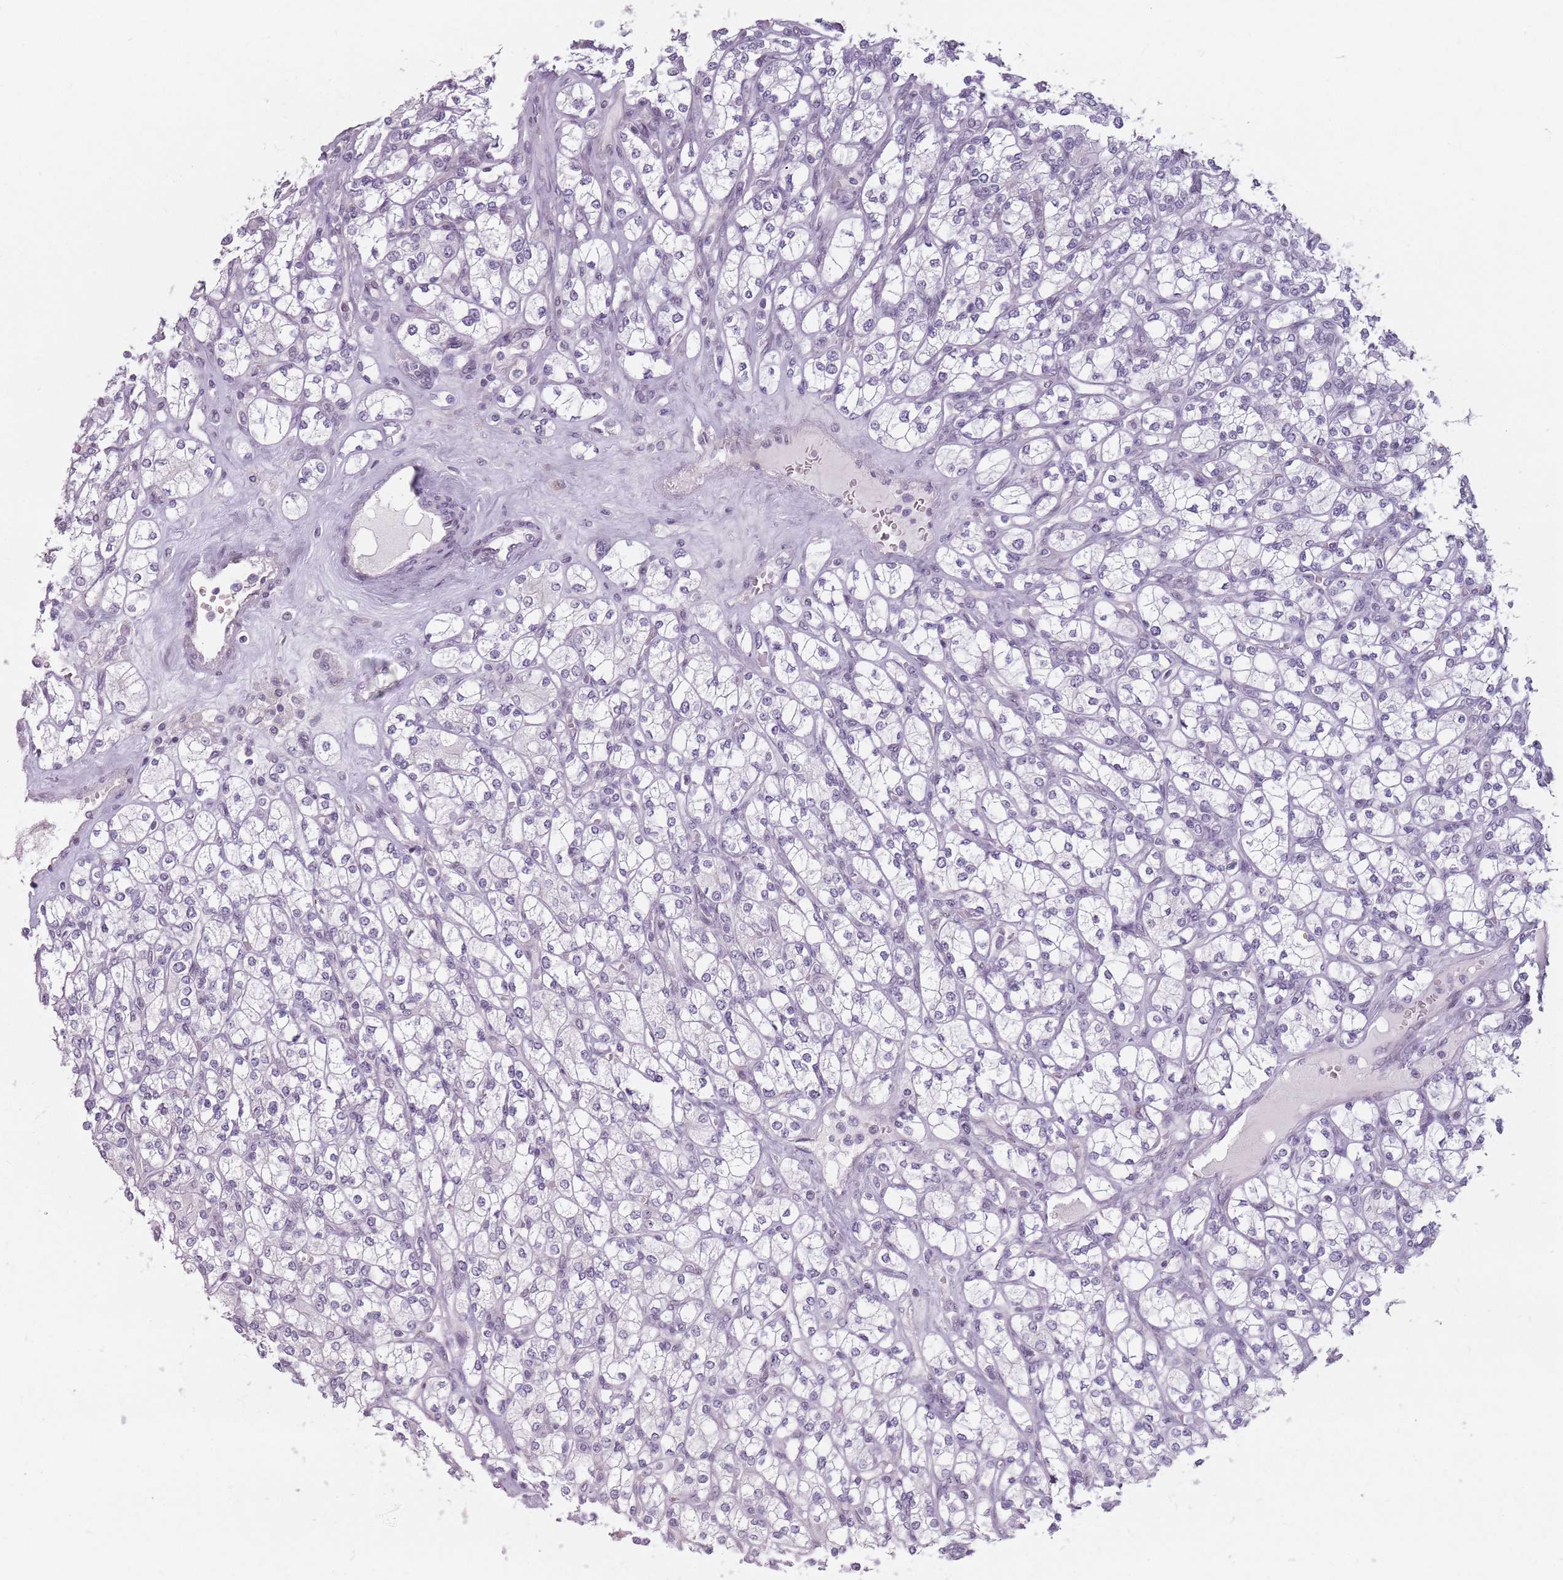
{"staining": {"intensity": "negative", "quantity": "none", "location": "none"}, "tissue": "renal cancer", "cell_type": "Tumor cells", "image_type": "cancer", "snomed": [{"axis": "morphology", "description": "Adenocarcinoma, NOS"}, {"axis": "topography", "description": "Kidney"}], "caption": "Tumor cells show no significant staining in renal cancer (adenocarcinoma).", "gene": "PTCHD1", "patient": {"sex": "male", "age": 77}}